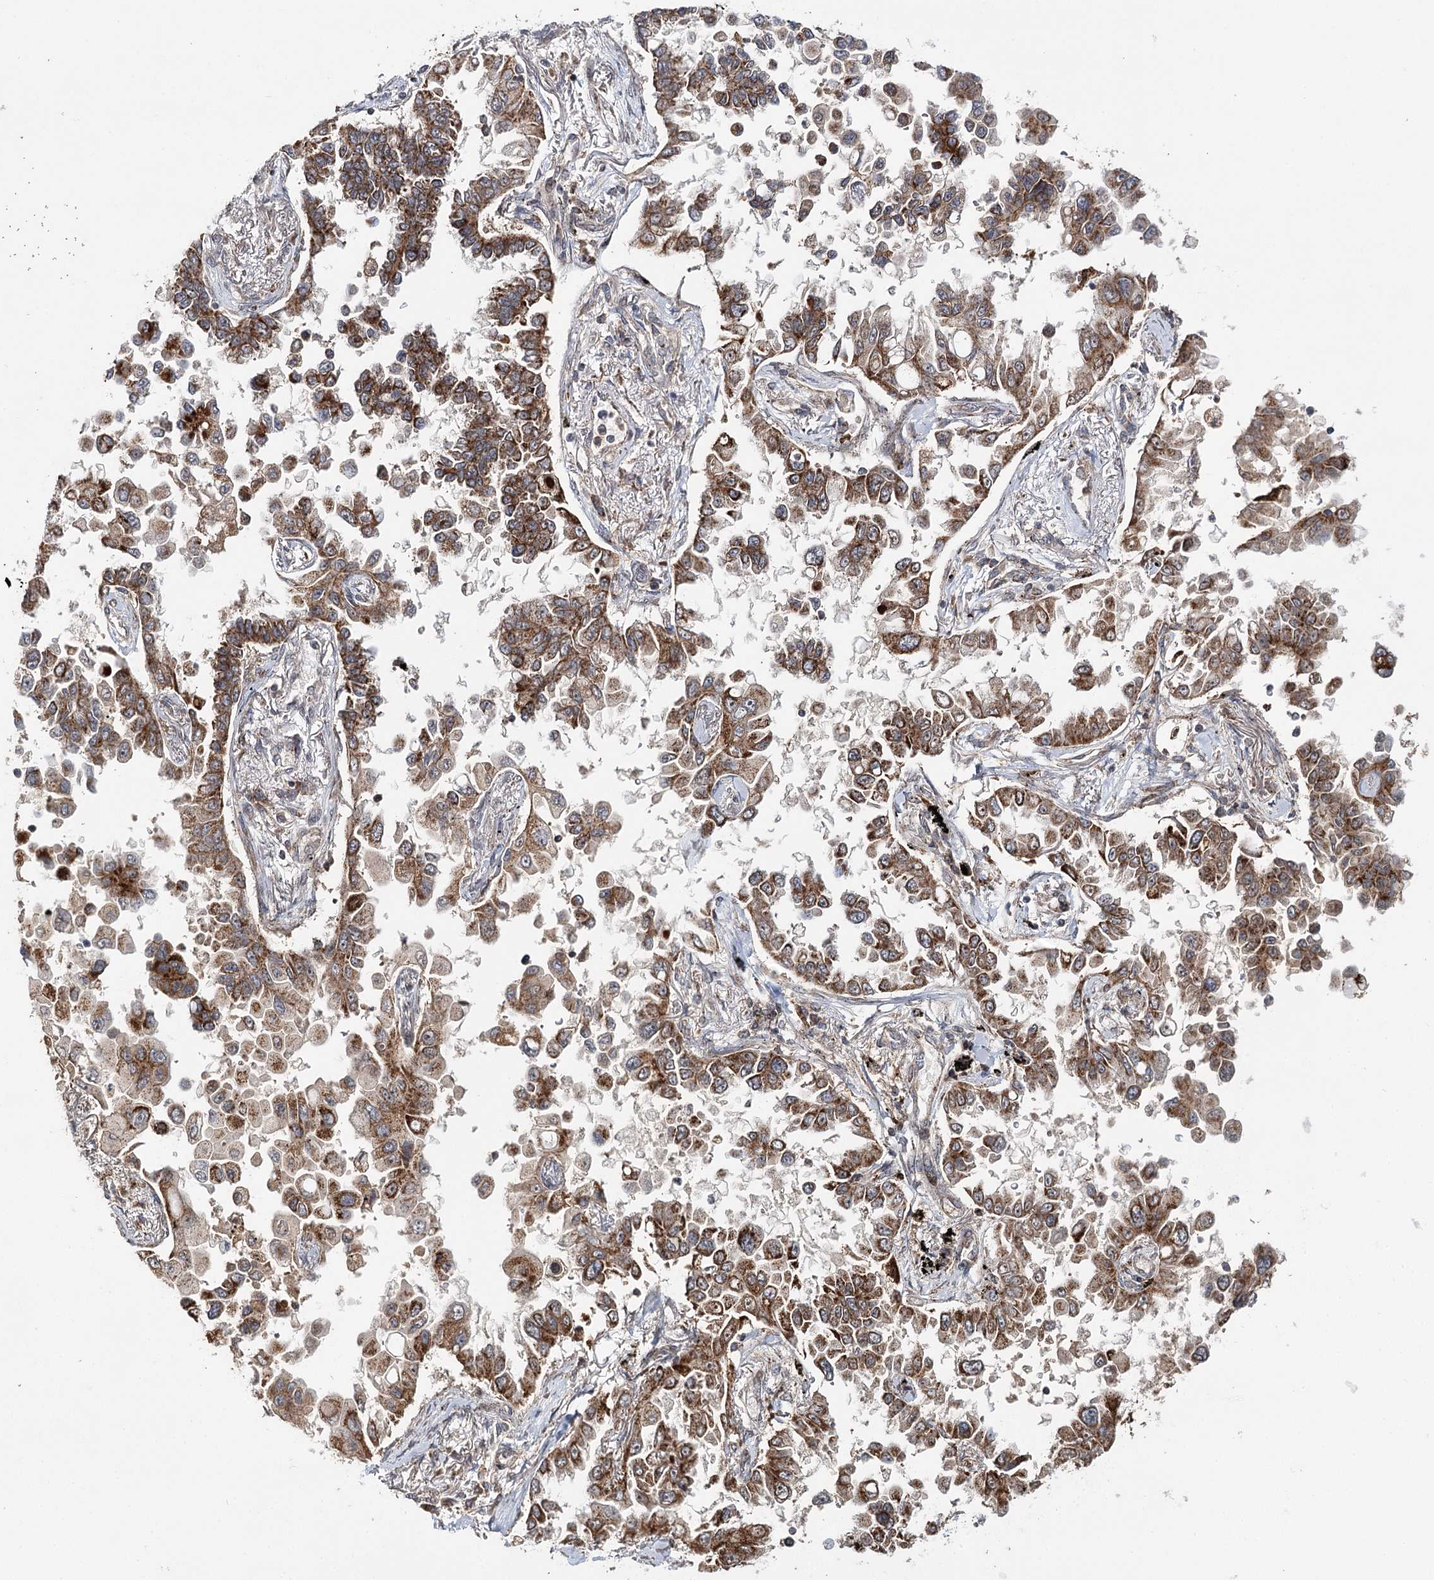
{"staining": {"intensity": "moderate", "quantity": ">75%", "location": "cytoplasmic/membranous"}, "tissue": "lung cancer", "cell_type": "Tumor cells", "image_type": "cancer", "snomed": [{"axis": "morphology", "description": "Adenocarcinoma, NOS"}, {"axis": "topography", "description": "Lung"}], "caption": "Adenocarcinoma (lung) stained for a protein demonstrates moderate cytoplasmic/membranous positivity in tumor cells. The staining was performed using DAB (3,3'-diaminobenzidine) to visualize the protein expression in brown, while the nuclei were stained in blue with hematoxylin (Magnification: 20x).", "gene": "ZNRF3", "patient": {"sex": "female", "age": 67}}